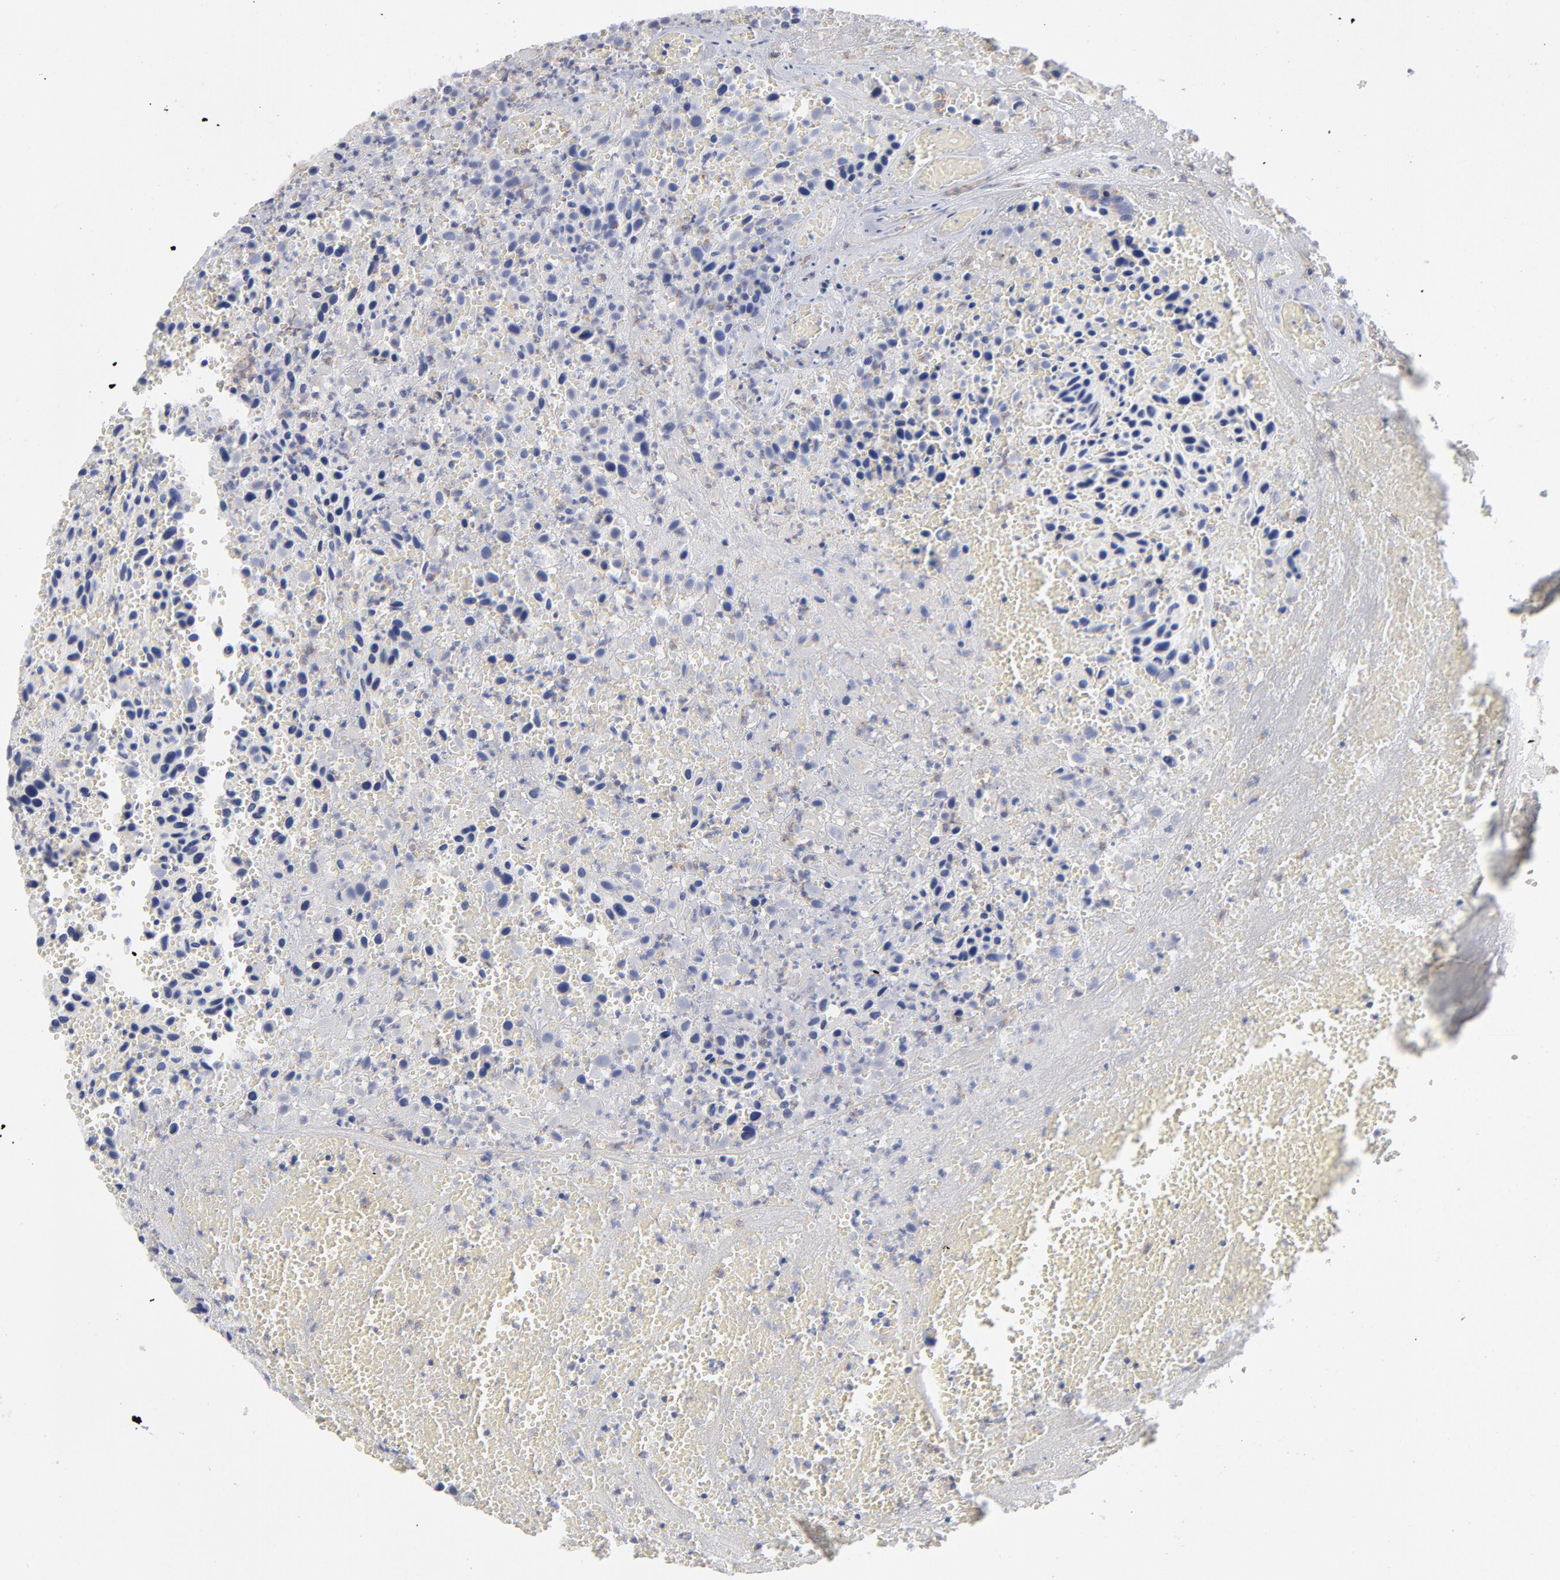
{"staining": {"intensity": "negative", "quantity": "none", "location": "none"}, "tissue": "urothelial cancer", "cell_type": "Tumor cells", "image_type": "cancer", "snomed": [{"axis": "morphology", "description": "Urothelial carcinoma, High grade"}, {"axis": "topography", "description": "Urinary bladder"}], "caption": "Immunohistochemical staining of urothelial carcinoma (high-grade) shows no significant expression in tumor cells.", "gene": "RRAGB", "patient": {"sex": "male", "age": 66}}